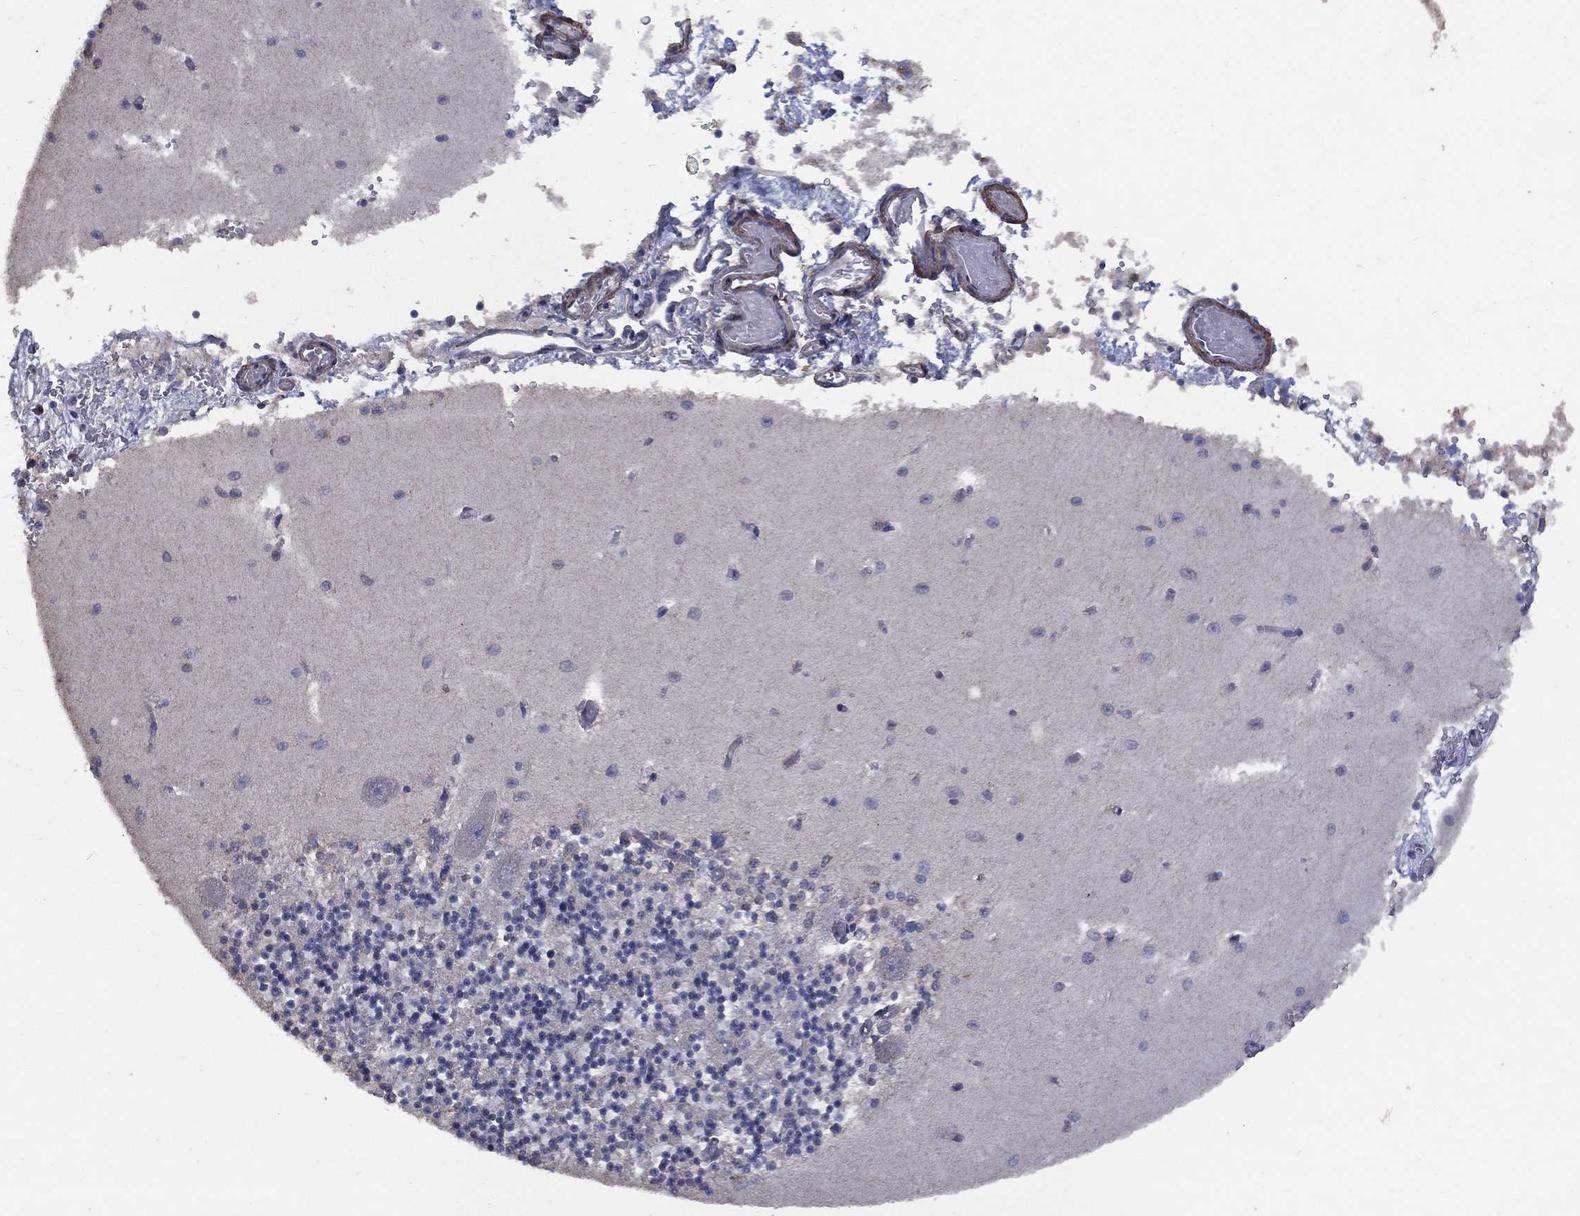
{"staining": {"intensity": "weak", "quantity": "<25%", "location": "cytoplasmic/membranous"}, "tissue": "cerebellum", "cell_type": "Cells in granular layer", "image_type": "normal", "snomed": [{"axis": "morphology", "description": "Normal tissue, NOS"}, {"axis": "topography", "description": "Cerebellum"}], "caption": "Immunohistochemical staining of unremarkable cerebellum demonstrates no significant expression in cells in granular layer. (DAB immunohistochemistry with hematoxylin counter stain).", "gene": "GPR183", "patient": {"sex": "female", "age": 64}}